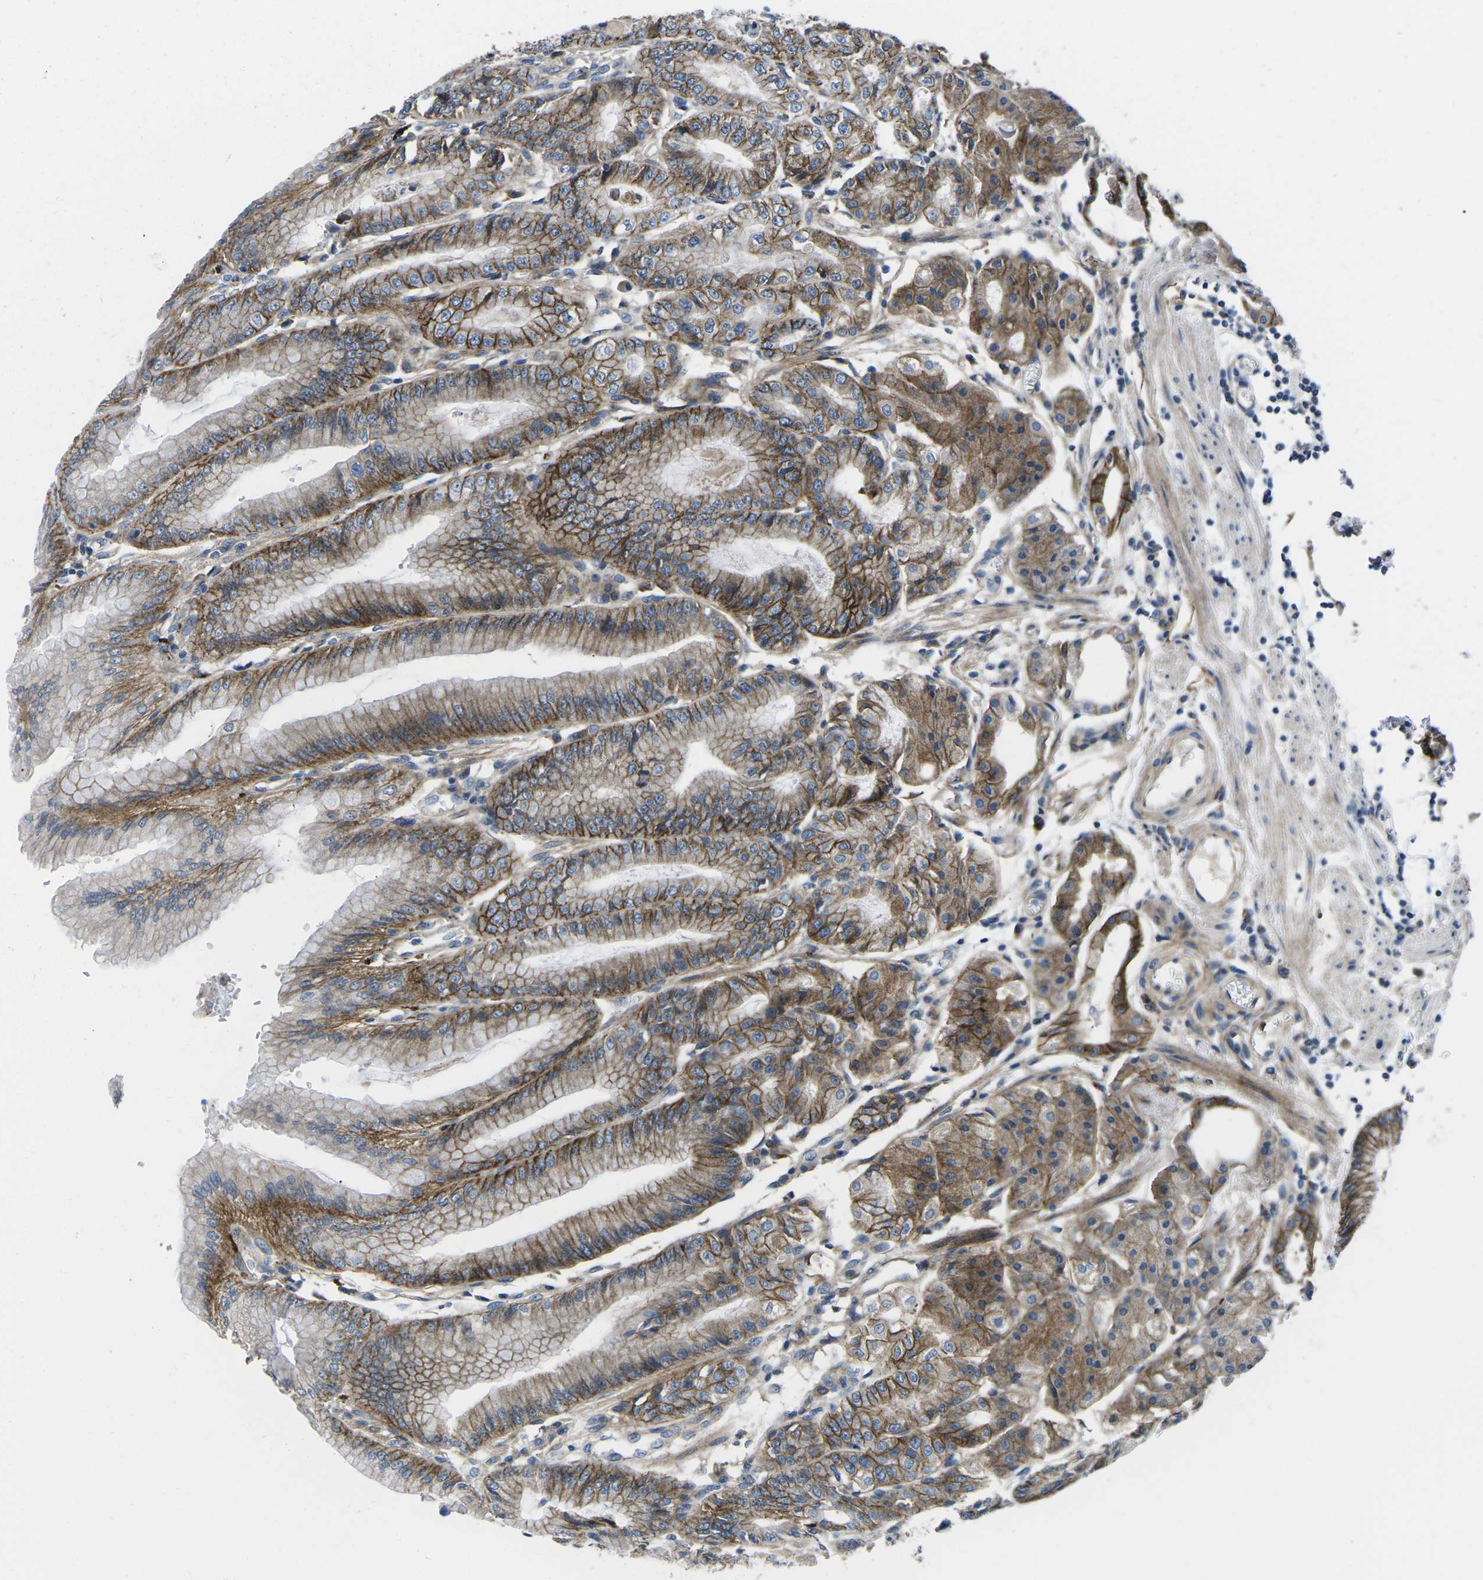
{"staining": {"intensity": "strong", "quantity": ">75%", "location": "cytoplasmic/membranous"}, "tissue": "stomach", "cell_type": "Glandular cells", "image_type": "normal", "snomed": [{"axis": "morphology", "description": "Normal tissue, NOS"}, {"axis": "topography", "description": "Stomach, lower"}], "caption": "Stomach stained with immunohistochemistry (IHC) displays strong cytoplasmic/membranous staining in about >75% of glandular cells.", "gene": "DLG1", "patient": {"sex": "male", "age": 71}}